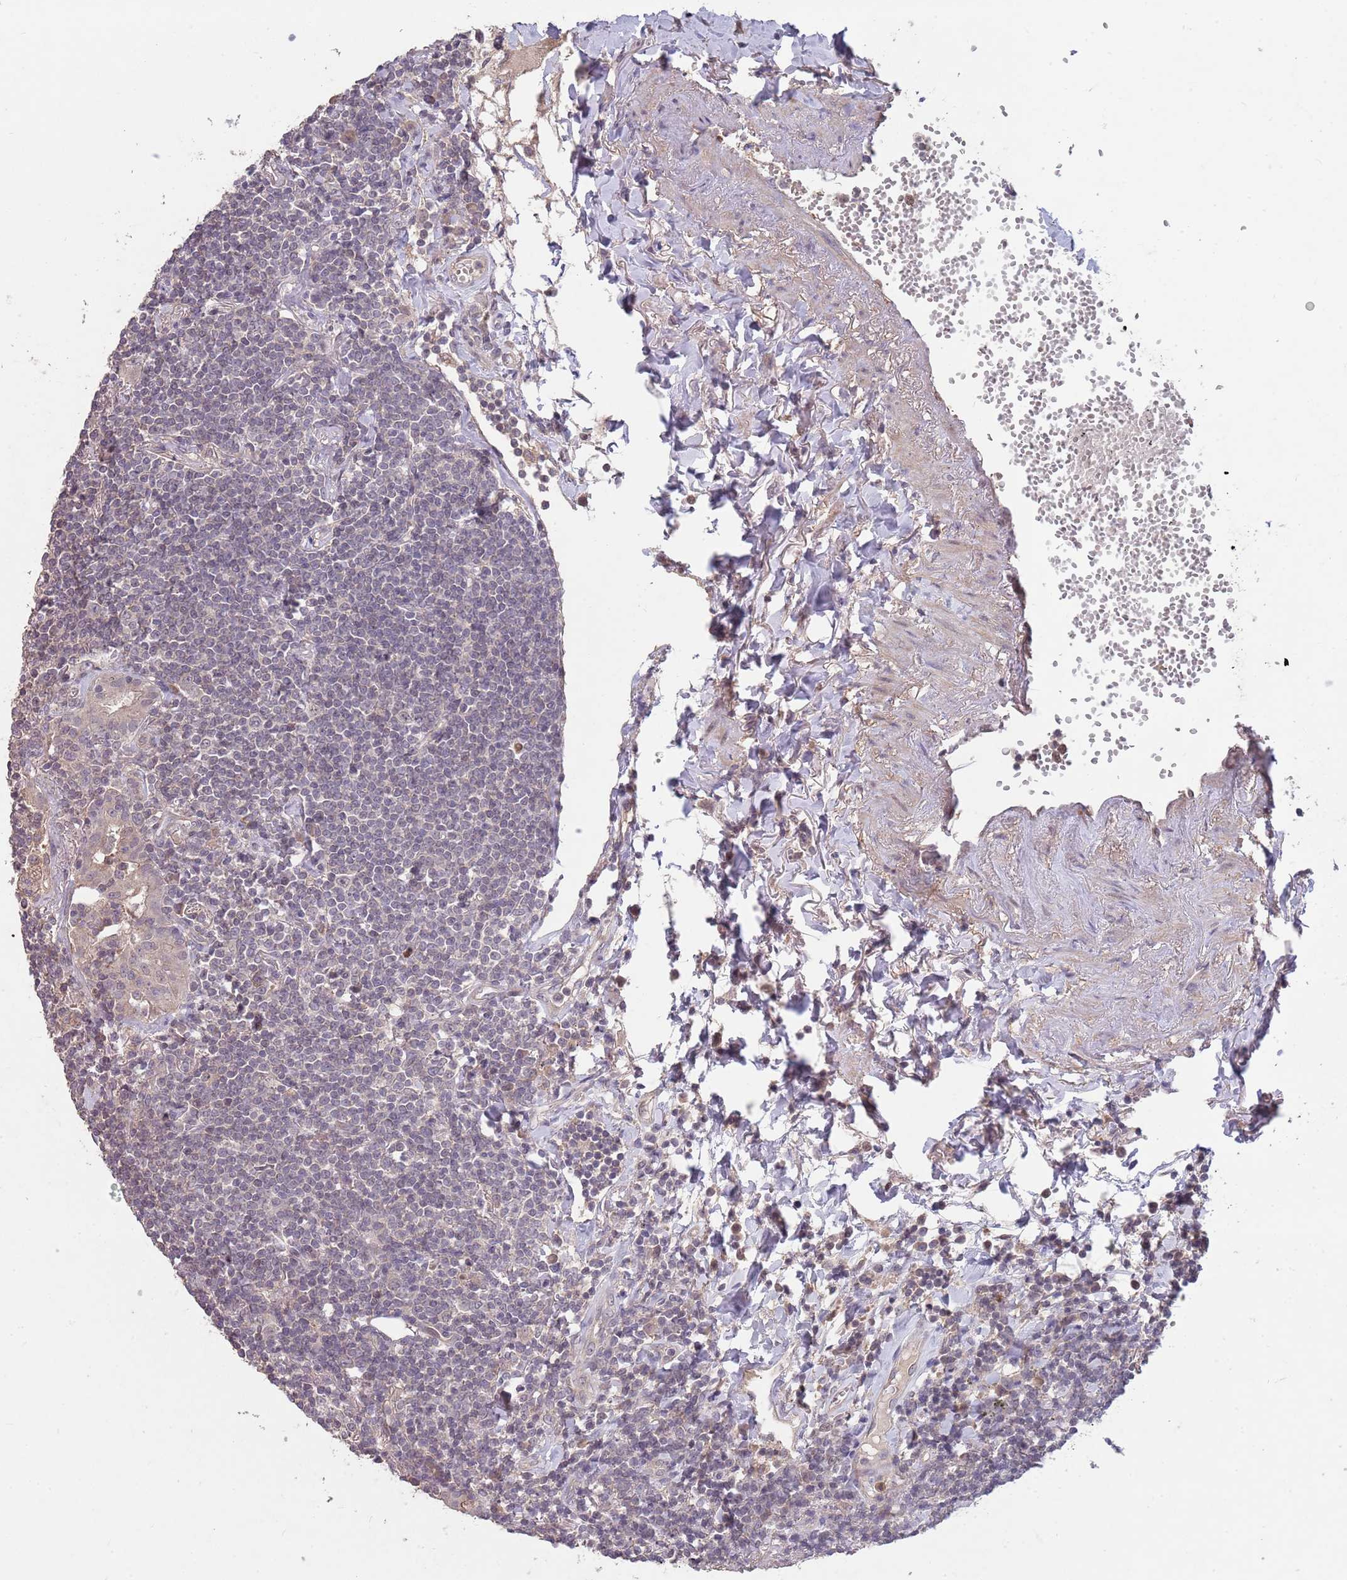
{"staining": {"intensity": "weak", "quantity": "<25%", "location": "cytoplasmic/membranous"}, "tissue": "lymphoma", "cell_type": "Tumor cells", "image_type": "cancer", "snomed": [{"axis": "morphology", "description": "Malignant lymphoma, non-Hodgkin's type, Low grade"}, {"axis": "topography", "description": "Lung"}], "caption": "Immunohistochemistry histopathology image of malignant lymphoma, non-Hodgkin's type (low-grade) stained for a protein (brown), which exhibits no positivity in tumor cells.", "gene": "MEI1", "patient": {"sex": "female", "age": 71}}